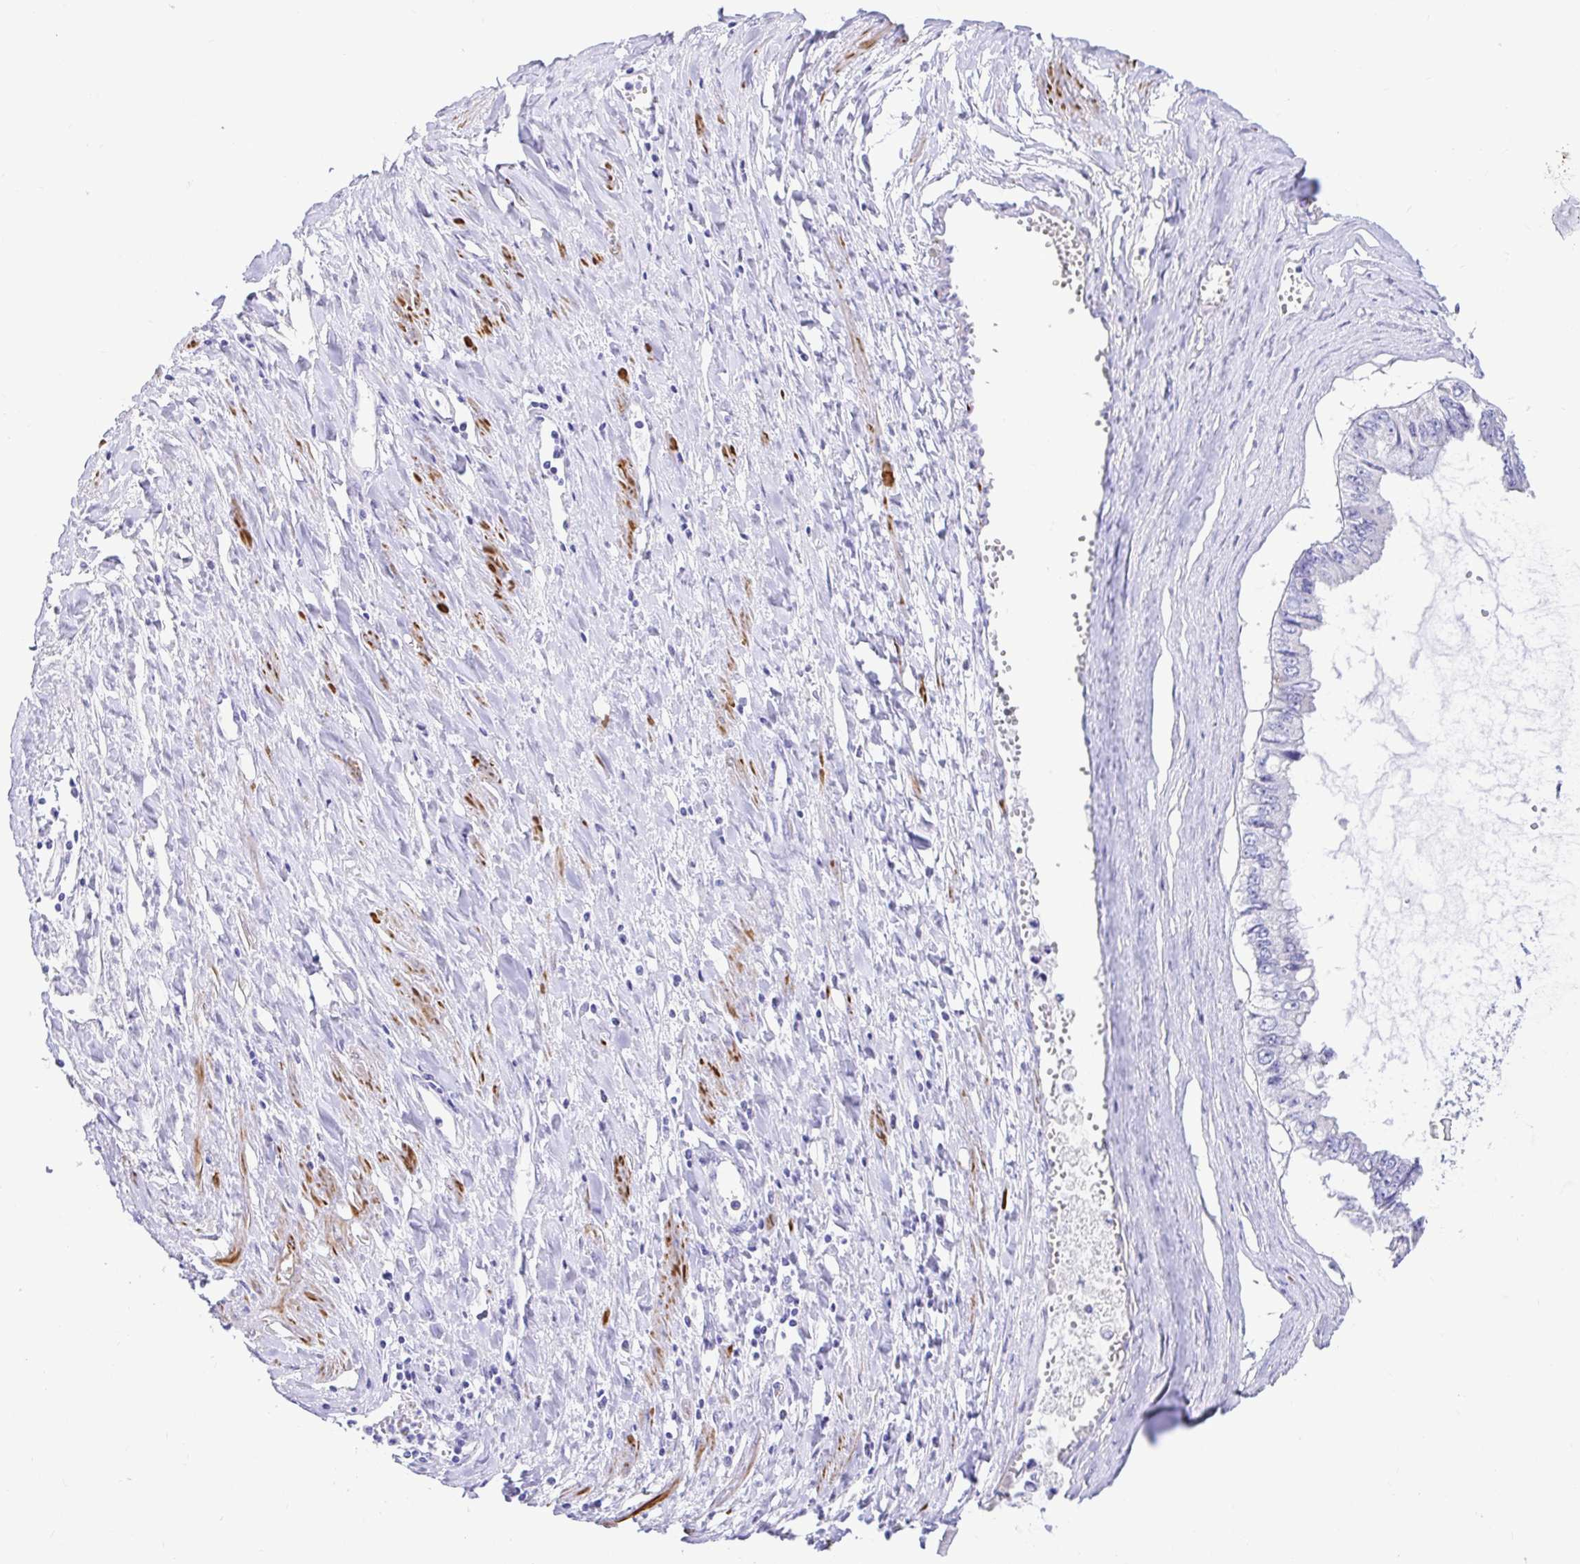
{"staining": {"intensity": "negative", "quantity": "none", "location": "none"}, "tissue": "ovarian cancer", "cell_type": "Tumor cells", "image_type": "cancer", "snomed": [{"axis": "morphology", "description": "Cystadenocarcinoma, mucinous, NOS"}, {"axis": "topography", "description": "Ovary"}], "caption": "An image of ovarian cancer stained for a protein reveals no brown staining in tumor cells.", "gene": "BACE2", "patient": {"sex": "female", "age": 72}}